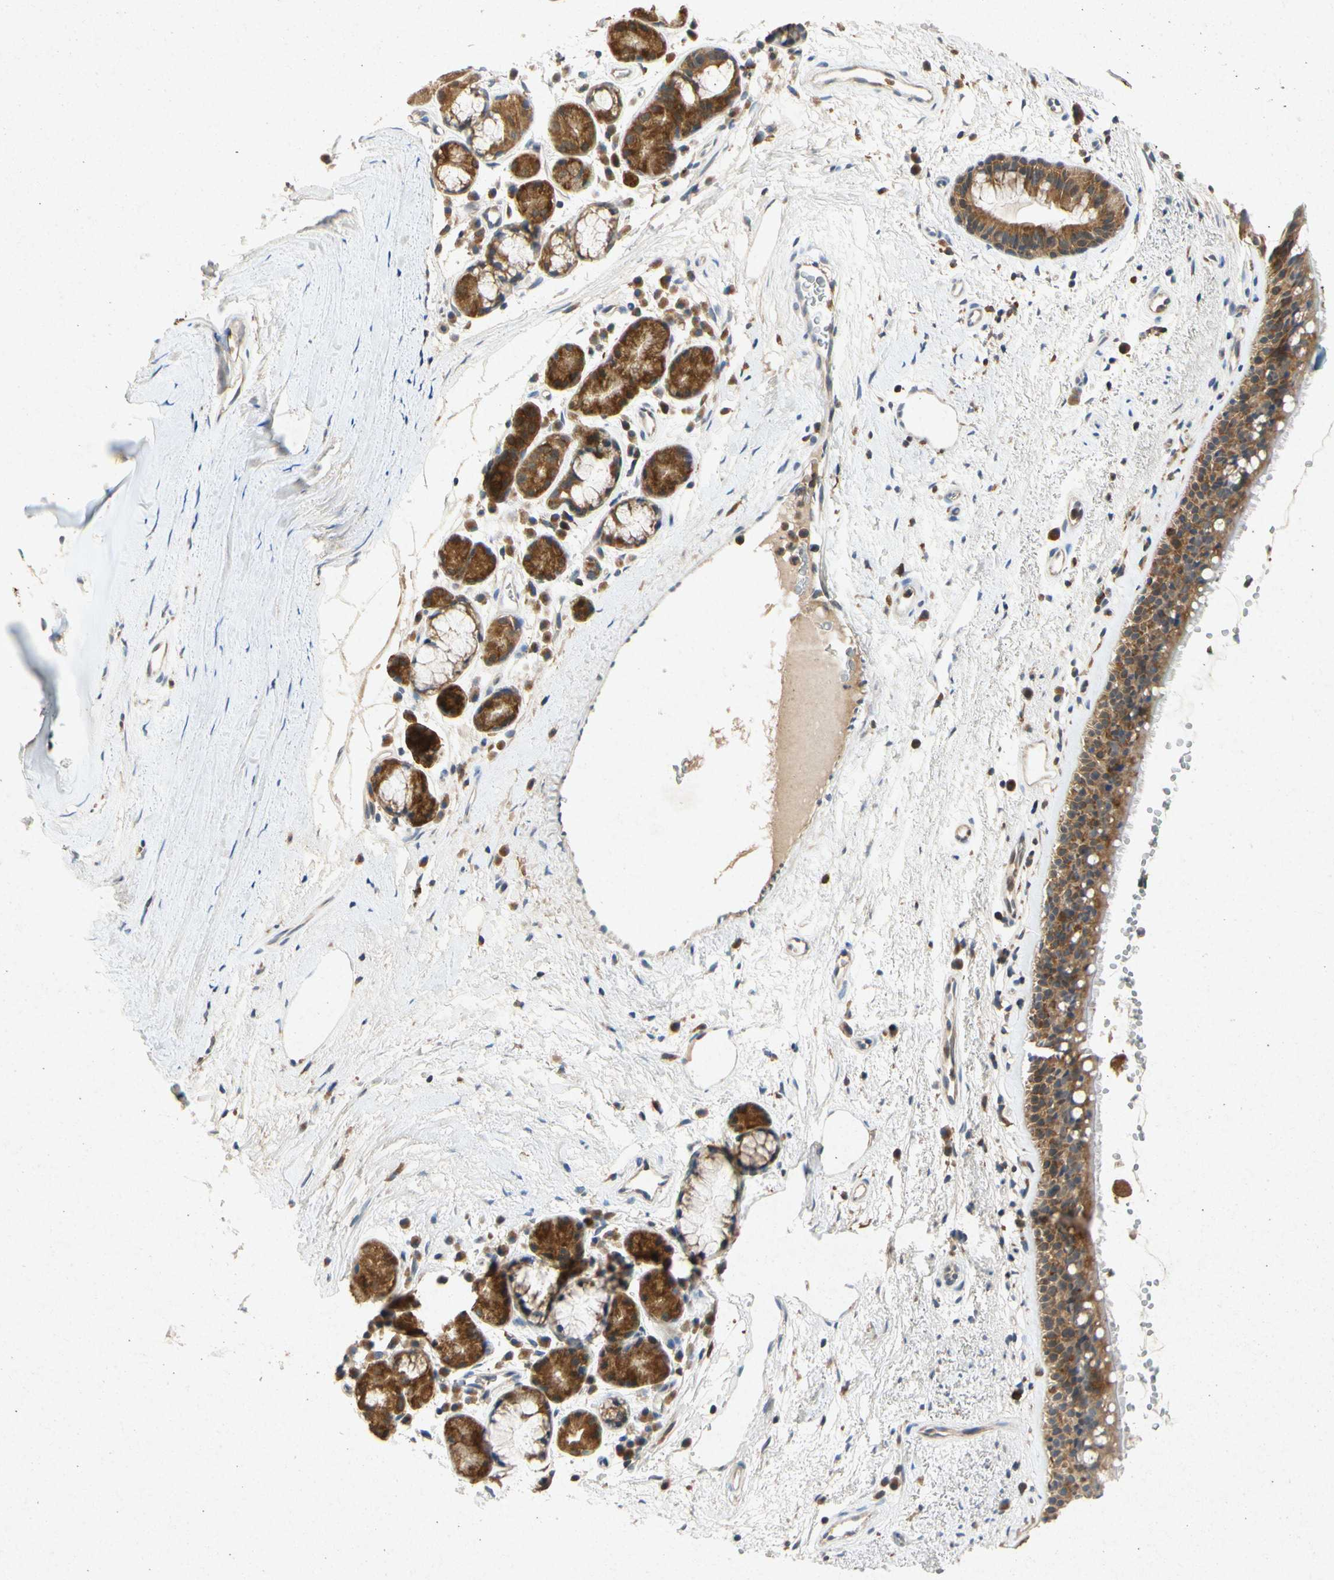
{"staining": {"intensity": "moderate", "quantity": ">75%", "location": "cytoplasmic/membranous"}, "tissue": "bronchus", "cell_type": "Respiratory epithelial cells", "image_type": "normal", "snomed": [{"axis": "morphology", "description": "Normal tissue, NOS"}, {"axis": "topography", "description": "Bronchus"}], "caption": "Immunohistochemical staining of unremarkable bronchus reveals moderate cytoplasmic/membranous protein staining in about >75% of respiratory epithelial cells.", "gene": "RPS6KA1", "patient": {"sex": "female", "age": 54}}